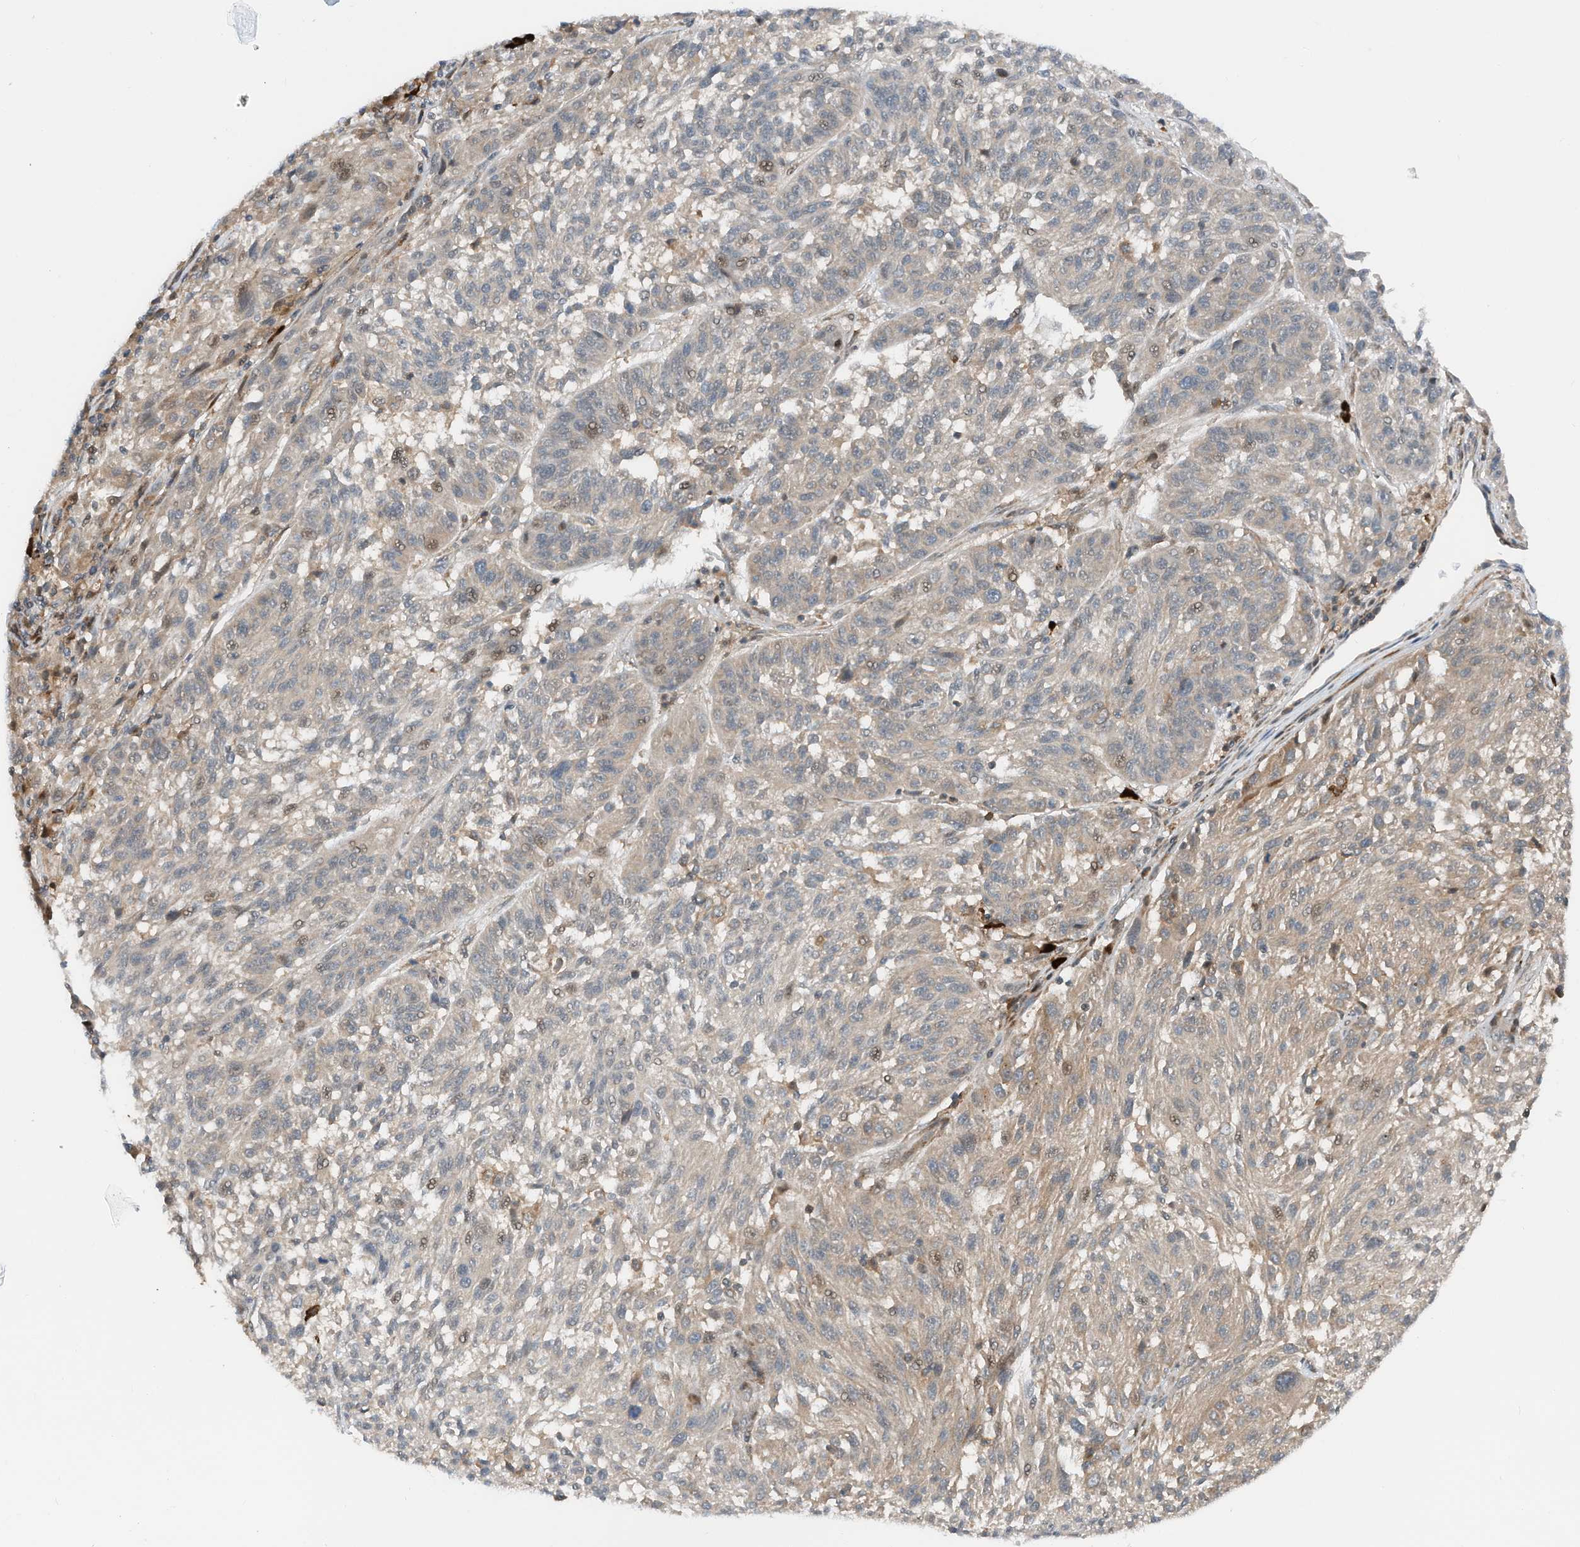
{"staining": {"intensity": "weak", "quantity": "<25%", "location": "nuclear"}, "tissue": "melanoma", "cell_type": "Tumor cells", "image_type": "cancer", "snomed": [{"axis": "morphology", "description": "Malignant melanoma, NOS"}, {"axis": "topography", "description": "Skin"}], "caption": "Tumor cells are negative for protein expression in human malignant melanoma. The staining was performed using DAB (3,3'-diaminobenzidine) to visualize the protein expression in brown, while the nuclei were stained in blue with hematoxylin (Magnification: 20x).", "gene": "RMND1", "patient": {"sex": "male", "age": 53}}